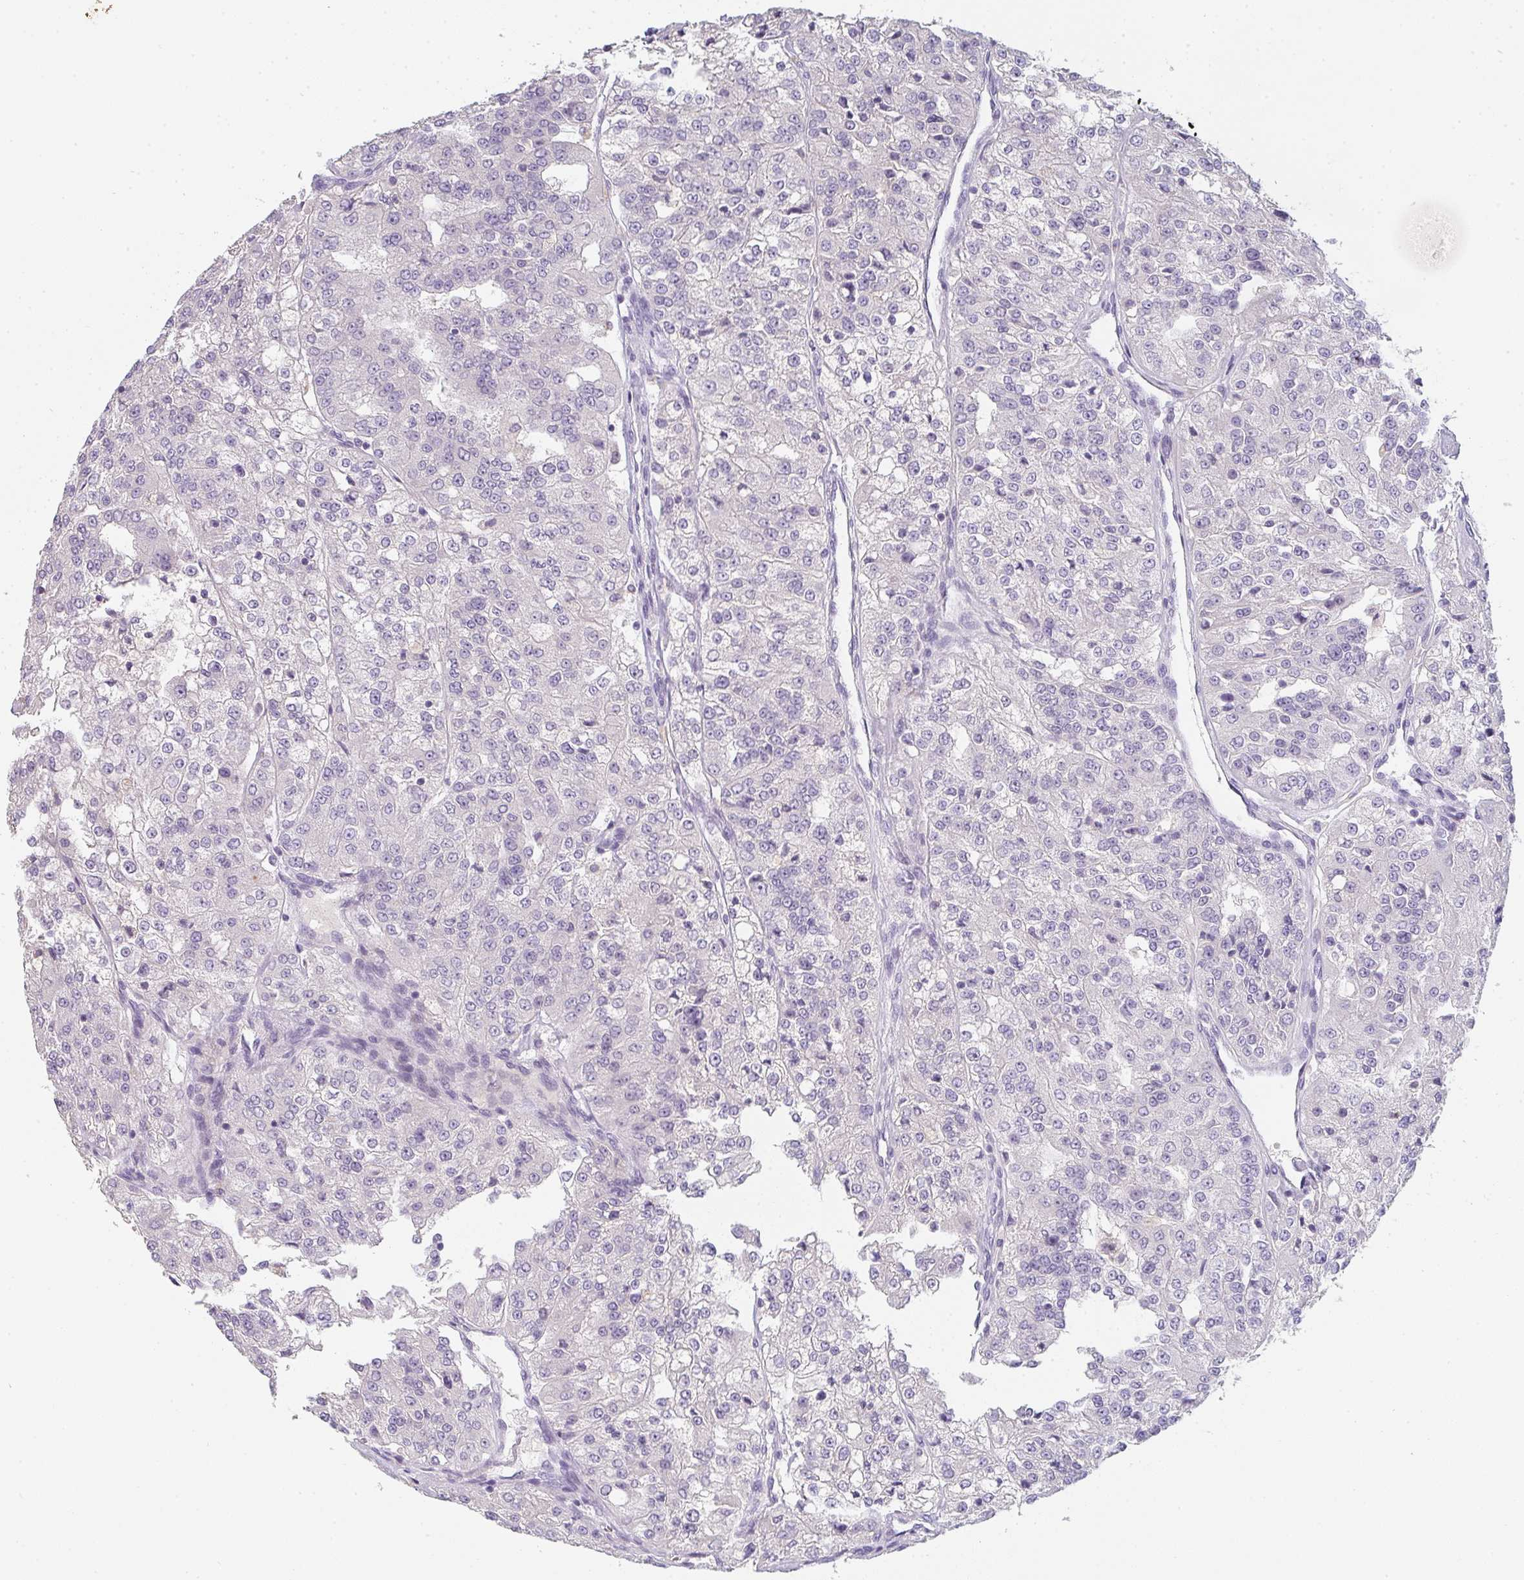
{"staining": {"intensity": "negative", "quantity": "none", "location": "none"}, "tissue": "renal cancer", "cell_type": "Tumor cells", "image_type": "cancer", "snomed": [{"axis": "morphology", "description": "Adenocarcinoma, NOS"}, {"axis": "topography", "description": "Kidney"}], "caption": "Photomicrograph shows no protein positivity in tumor cells of renal adenocarcinoma tissue.", "gene": "C1QTNF8", "patient": {"sex": "female", "age": 63}}